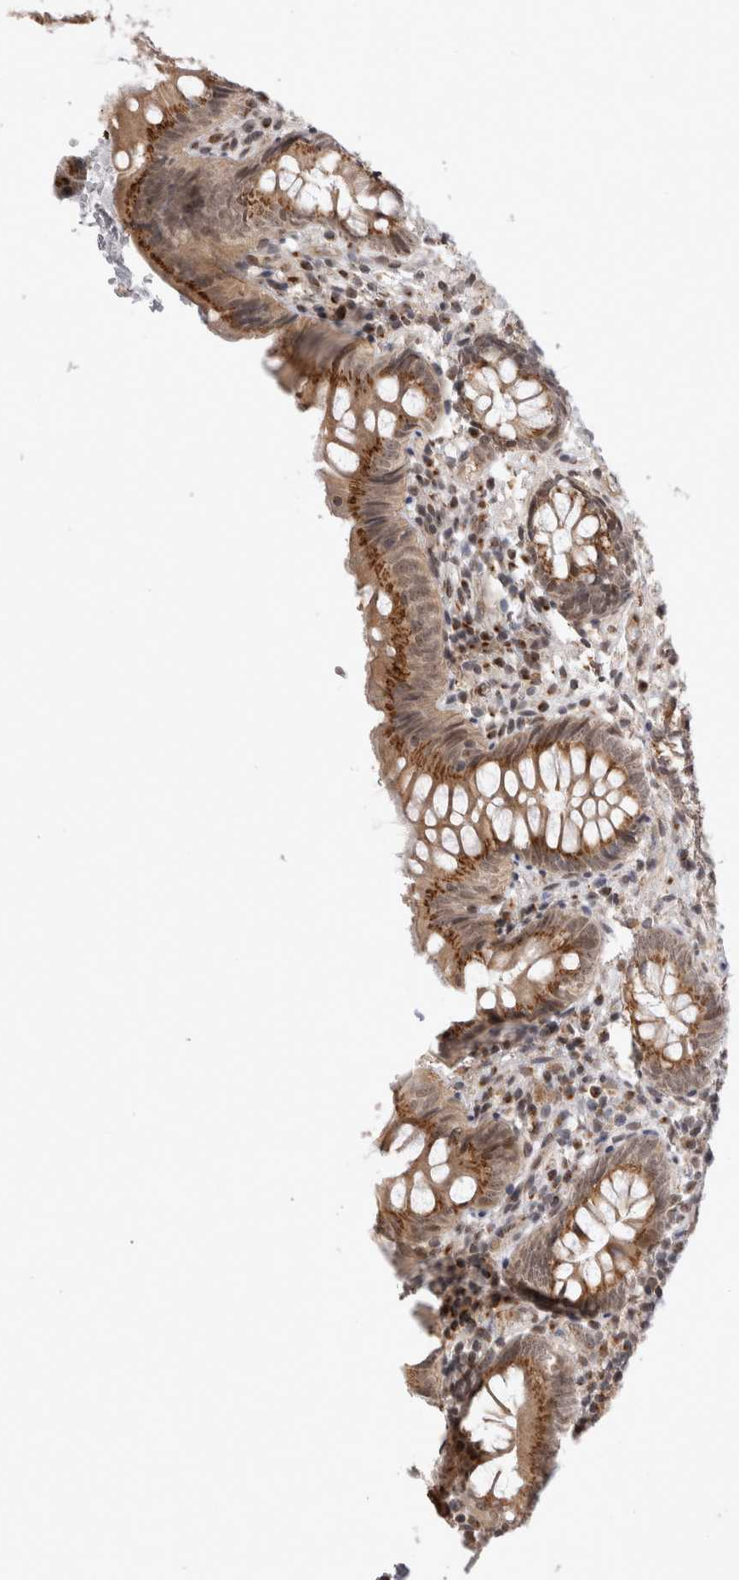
{"staining": {"intensity": "moderate", "quantity": ">75%", "location": "cytoplasmic/membranous"}, "tissue": "appendix", "cell_type": "Glandular cells", "image_type": "normal", "snomed": [{"axis": "morphology", "description": "Normal tissue, NOS"}, {"axis": "topography", "description": "Appendix"}], "caption": "The immunohistochemical stain labels moderate cytoplasmic/membranous positivity in glandular cells of benign appendix. Using DAB (3,3'-diaminobenzidine) (brown) and hematoxylin (blue) stains, captured at high magnification using brightfield microscopy.", "gene": "TMEM65", "patient": {"sex": "male", "age": 8}}